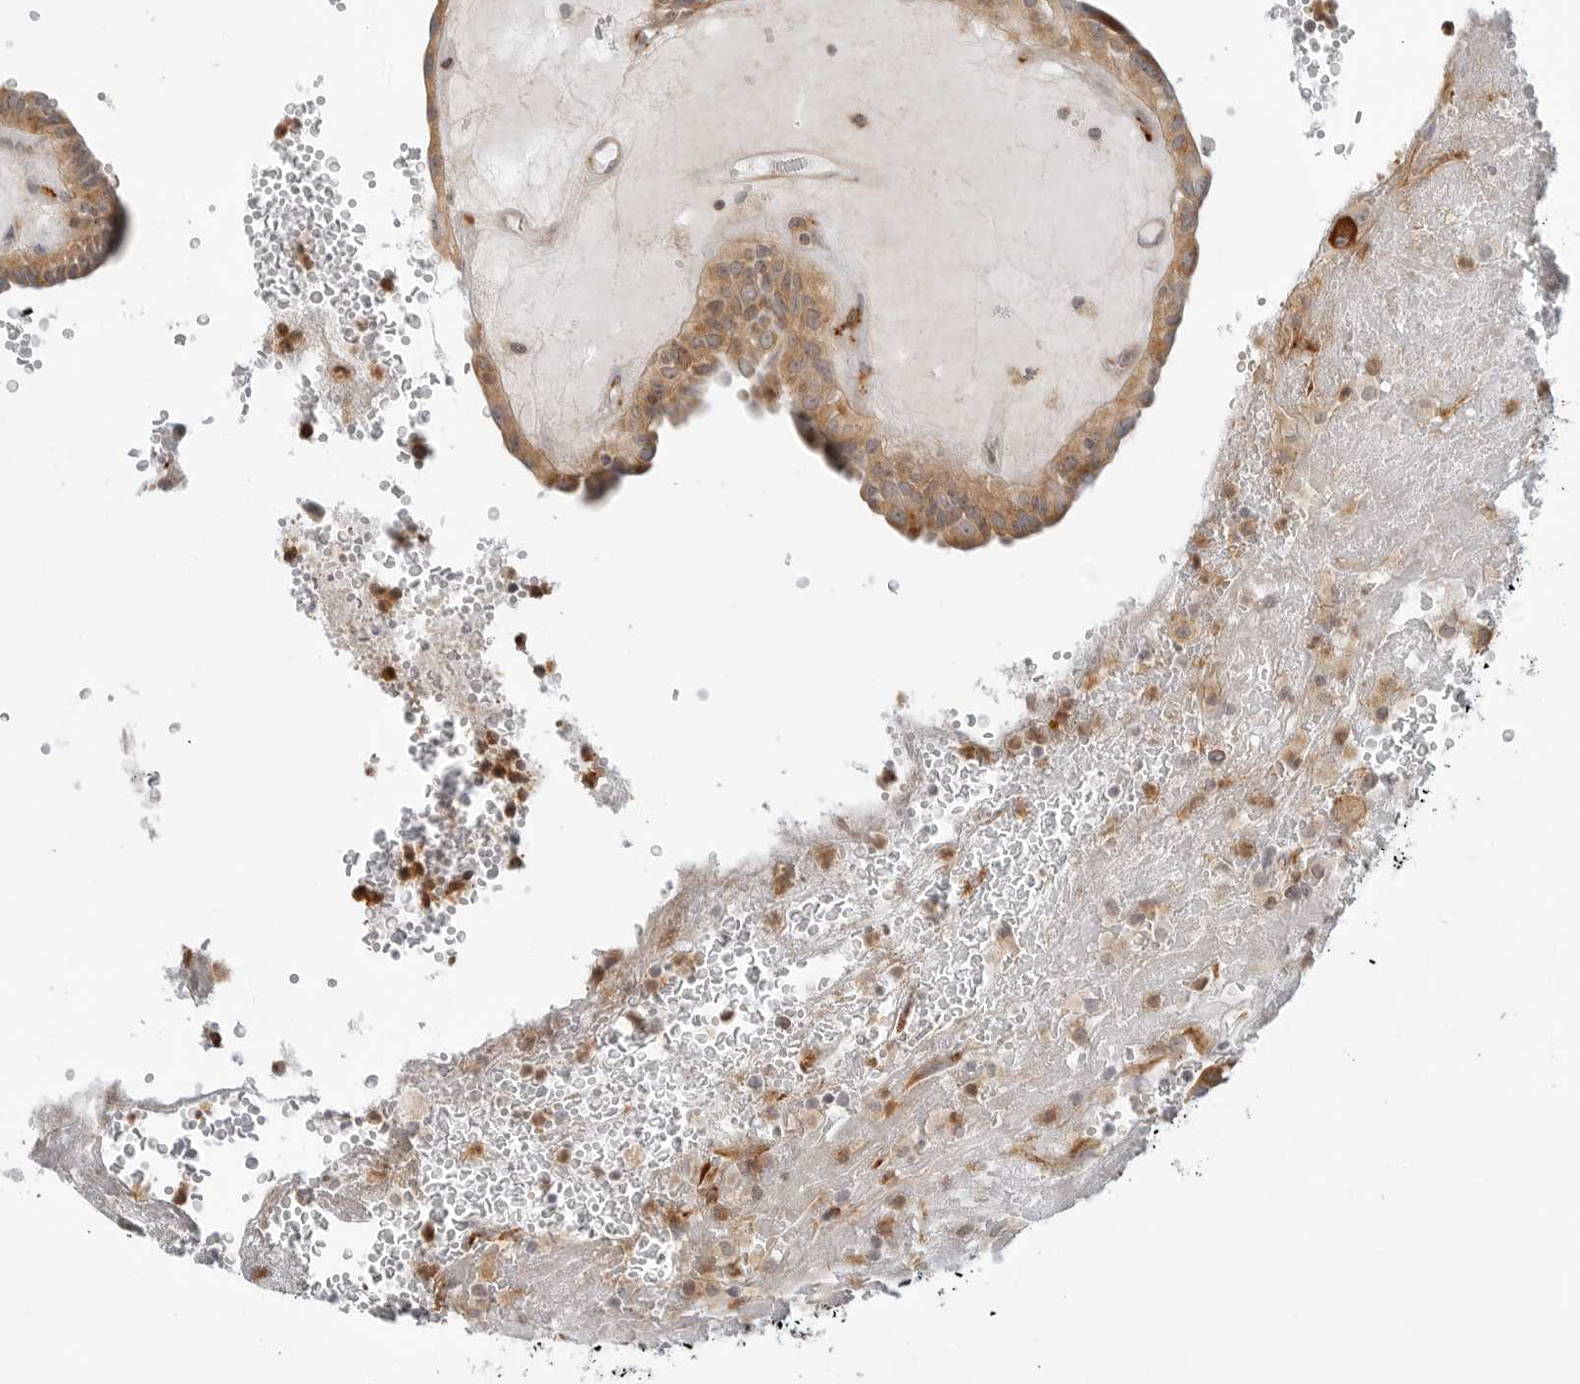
{"staining": {"intensity": "moderate", "quantity": ">75%", "location": "cytoplasmic/membranous"}, "tissue": "thyroid cancer", "cell_type": "Tumor cells", "image_type": "cancer", "snomed": [{"axis": "morphology", "description": "Papillary adenocarcinoma, NOS"}, {"axis": "topography", "description": "Thyroid gland"}], "caption": "DAB (3,3'-diaminobenzidine) immunohistochemical staining of human papillary adenocarcinoma (thyroid) shows moderate cytoplasmic/membranous protein positivity in approximately >75% of tumor cells. (Stains: DAB (3,3'-diaminobenzidine) in brown, nuclei in blue, Microscopy: brightfield microscopy at high magnification).", "gene": "C1QTNF1", "patient": {"sex": "male", "age": 77}}